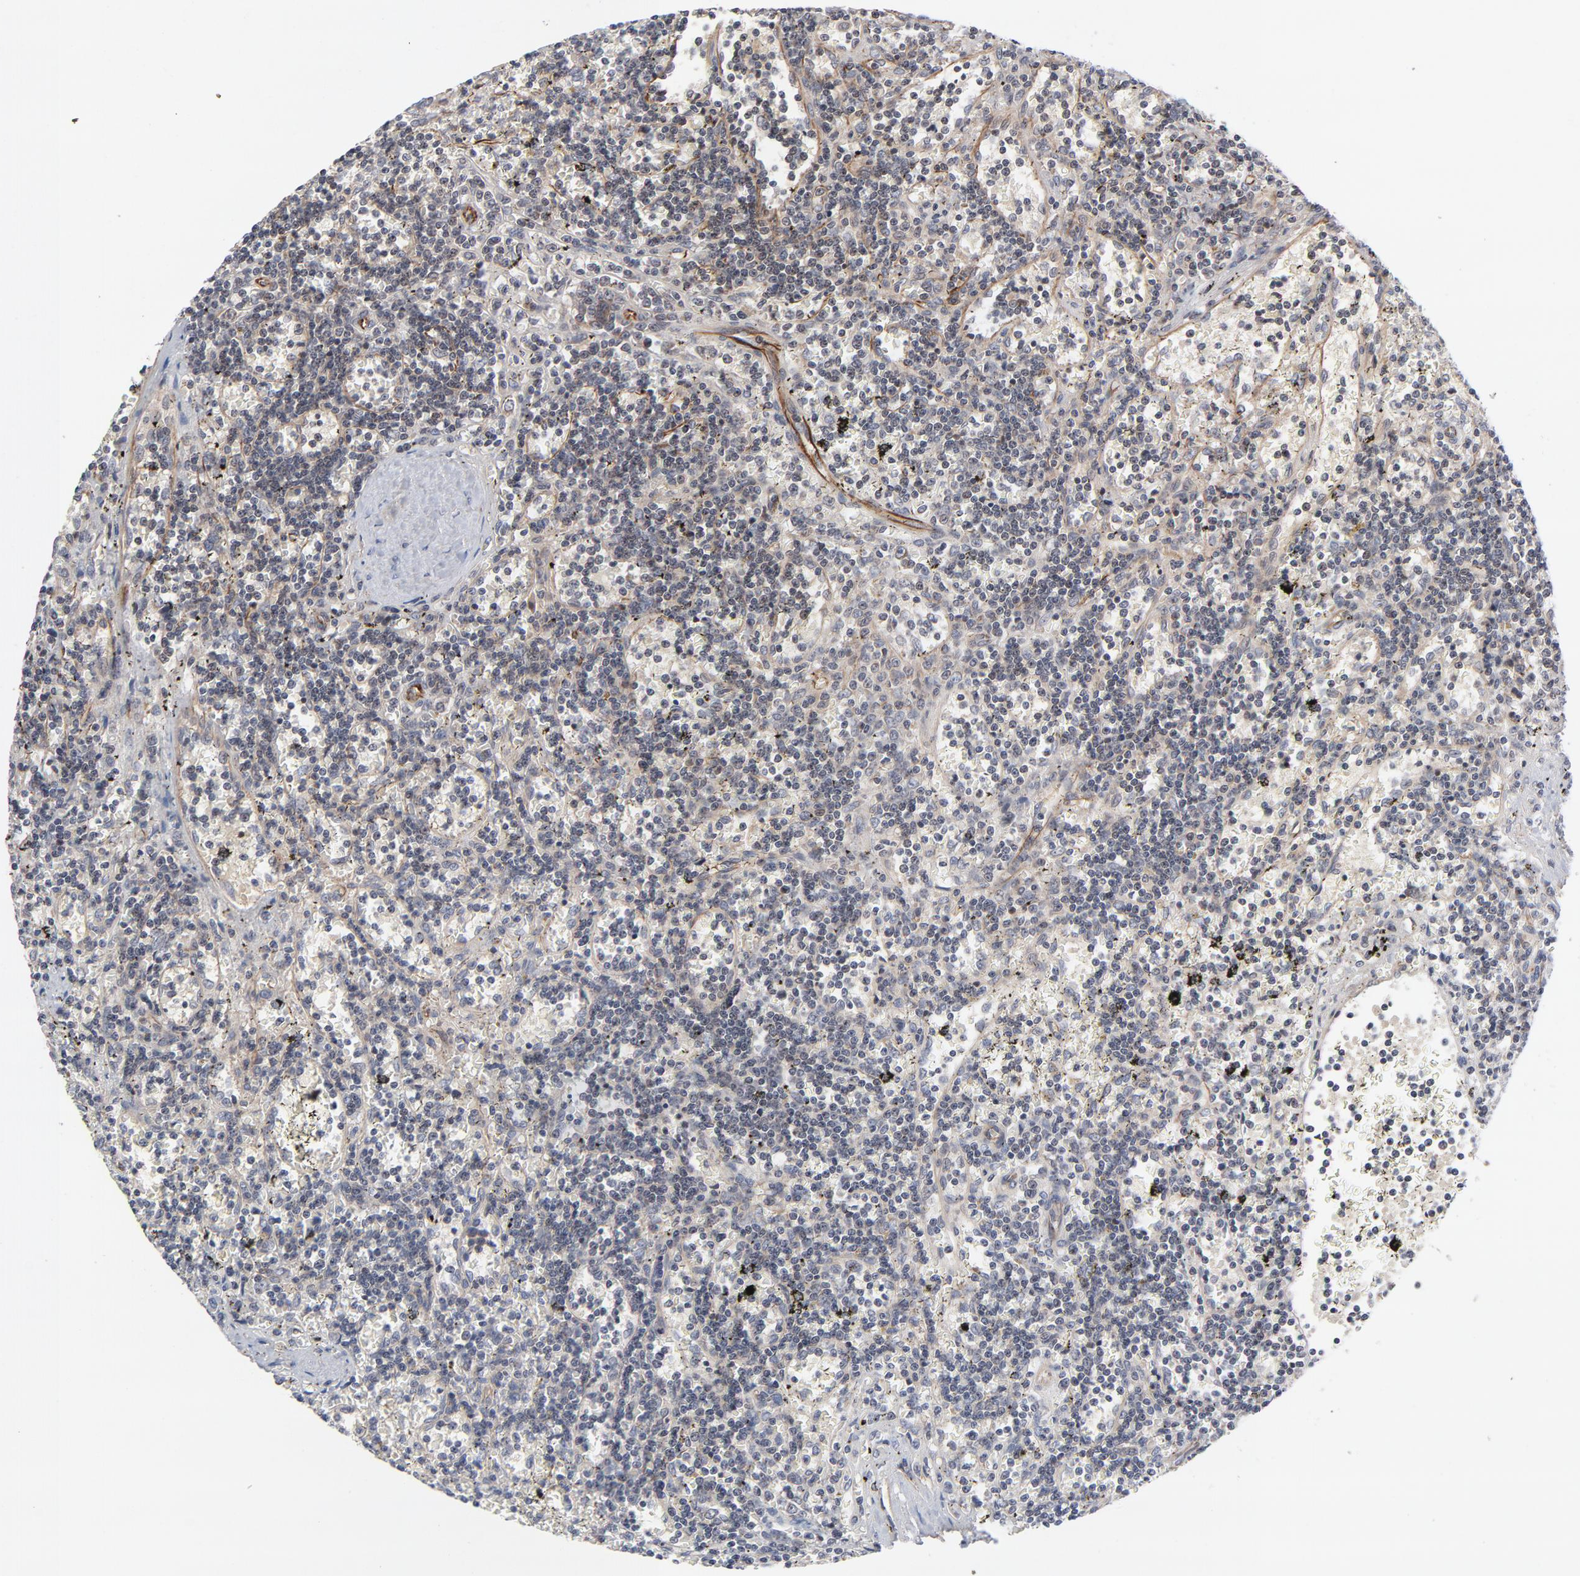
{"staining": {"intensity": "weak", "quantity": ">75%", "location": "cytoplasmic/membranous"}, "tissue": "lymphoma", "cell_type": "Tumor cells", "image_type": "cancer", "snomed": [{"axis": "morphology", "description": "Malignant lymphoma, non-Hodgkin's type, Low grade"}, {"axis": "topography", "description": "Spleen"}], "caption": "An IHC histopathology image of tumor tissue is shown. Protein staining in brown labels weak cytoplasmic/membranous positivity in lymphoma within tumor cells.", "gene": "DNAAF2", "patient": {"sex": "male", "age": 60}}